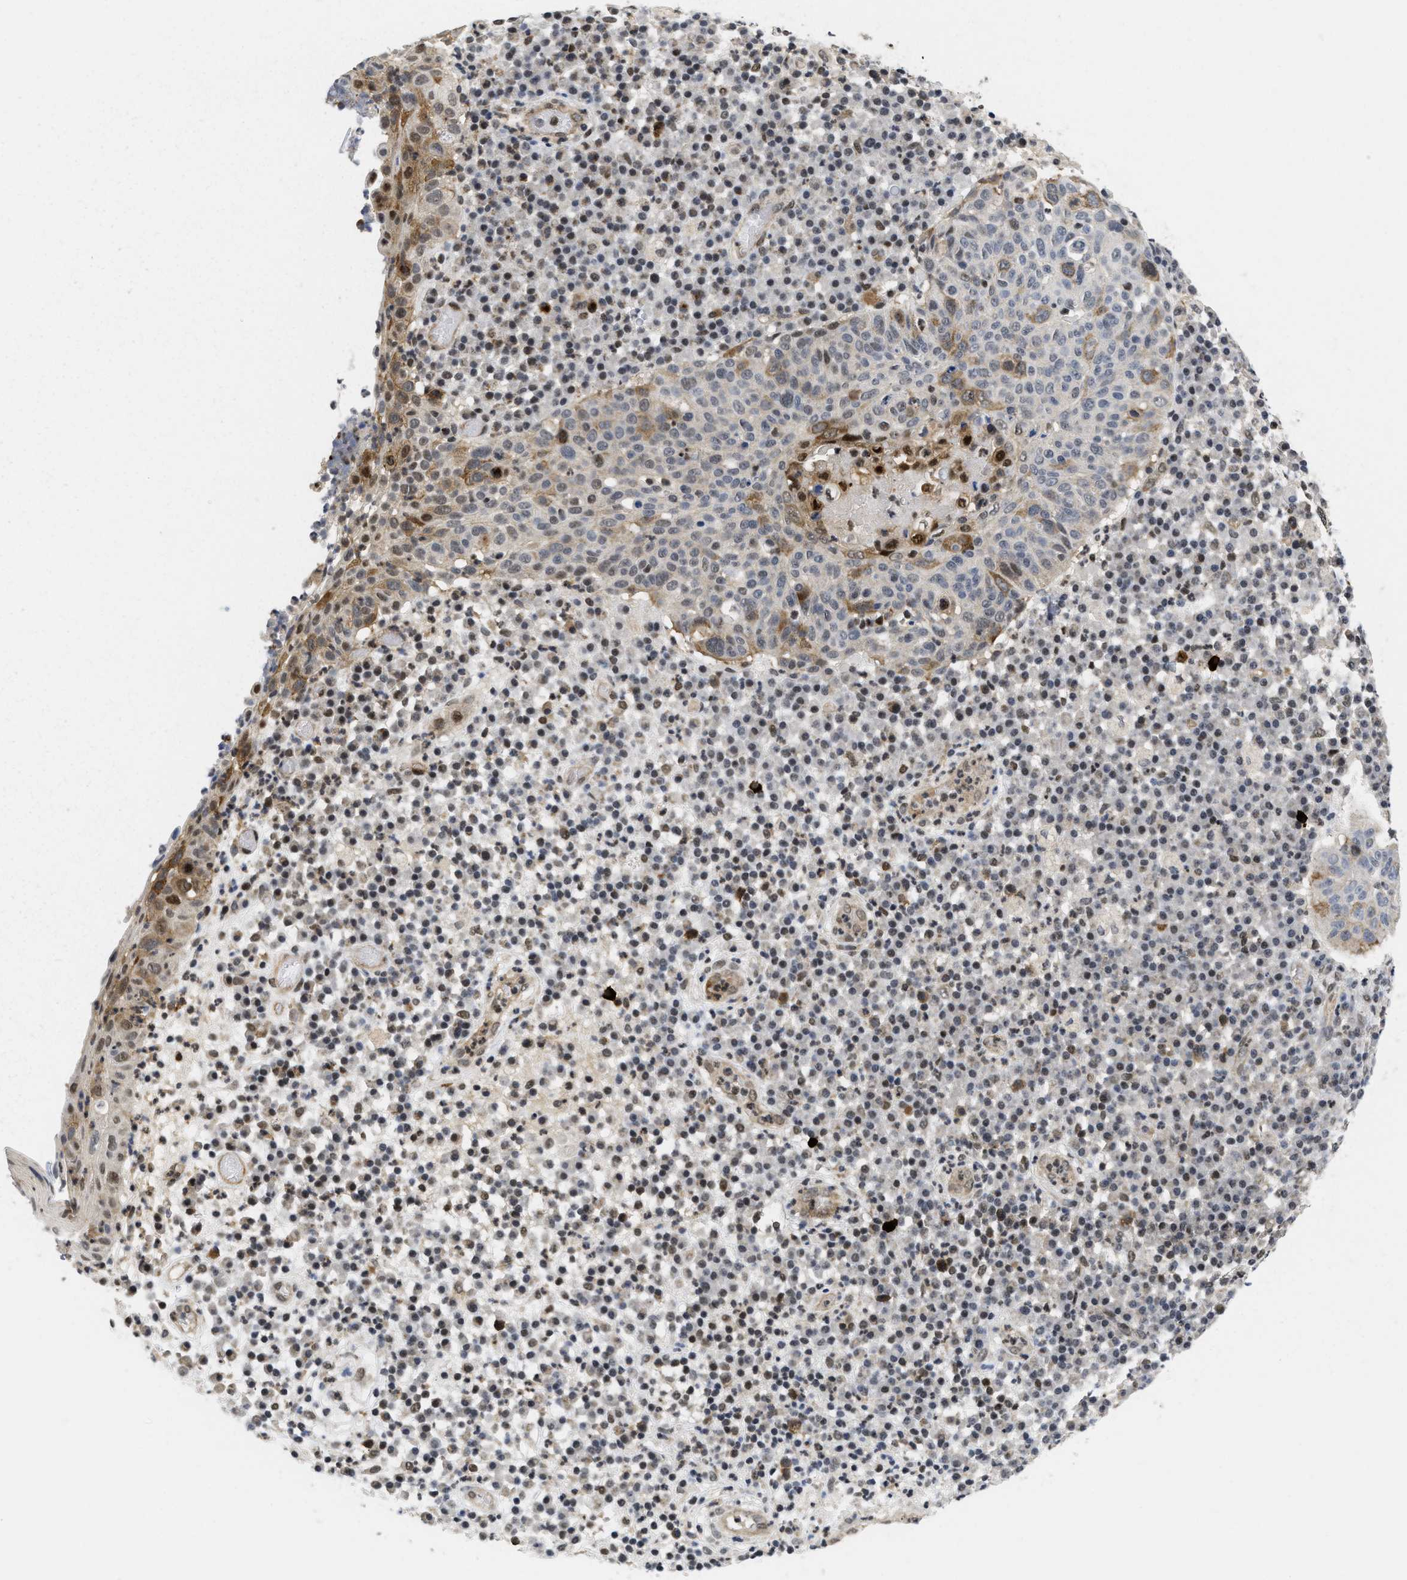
{"staining": {"intensity": "moderate", "quantity": "25%-75%", "location": "cytoplasmic/membranous"}, "tissue": "skin cancer", "cell_type": "Tumor cells", "image_type": "cancer", "snomed": [{"axis": "morphology", "description": "Squamous cell carcinoma in situ, NOS"}, {"axis": "morphology", "description": "Squamous cell carcinoma, NOS"}, {"axis": "topography", "description": "Skin"}], "caption": "Human skin cancer stained for a protein (brown) displays moderate cytoplasmic/membranous positive positivity in about 25%-75% of tumor cells.", "gene": "HIF1A", "patient": {"sex": "male", "age": 93}}